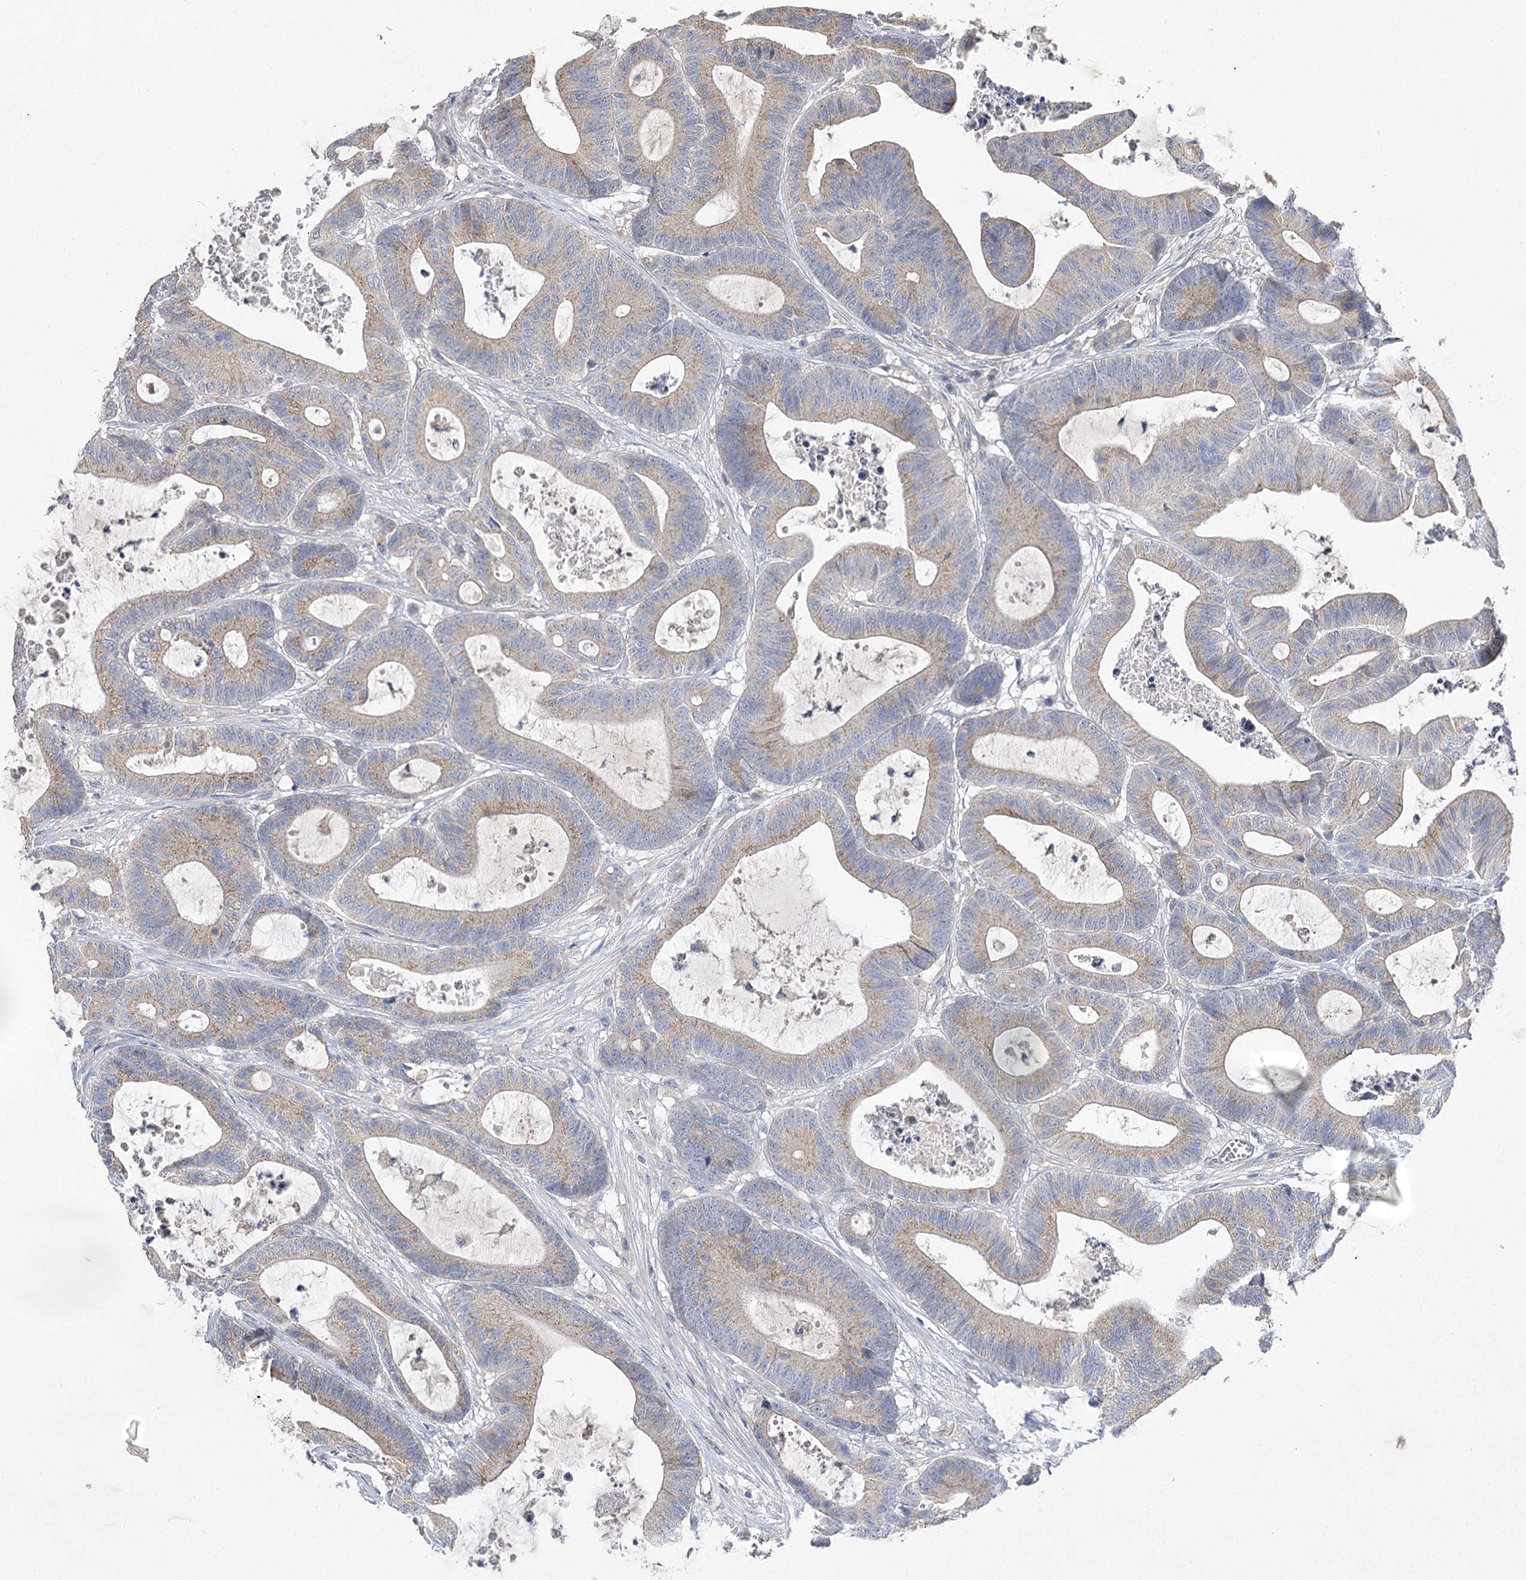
{"staining": {"intensity": "weak", "quantity": "25%-75%", "location": "cytoplasmic/membranous"}, "tissue": "colorectal cancer", "cell_type": "Tumor cells", "image_type": "cancer", "snomed": [{"axis": "morphology", "description": "Adenocarcinoma, NOS"}, {"axis": "topography", "description": "Colon"}], "caption": "Immunohistochemical staining of human colorectal cancer shows low levels of weak cytoplasmic/membranous staining in approximately 25%-75% of tumor cells.", "gene": "AURKC", "patient": {"sex": "female", "age": 84}}